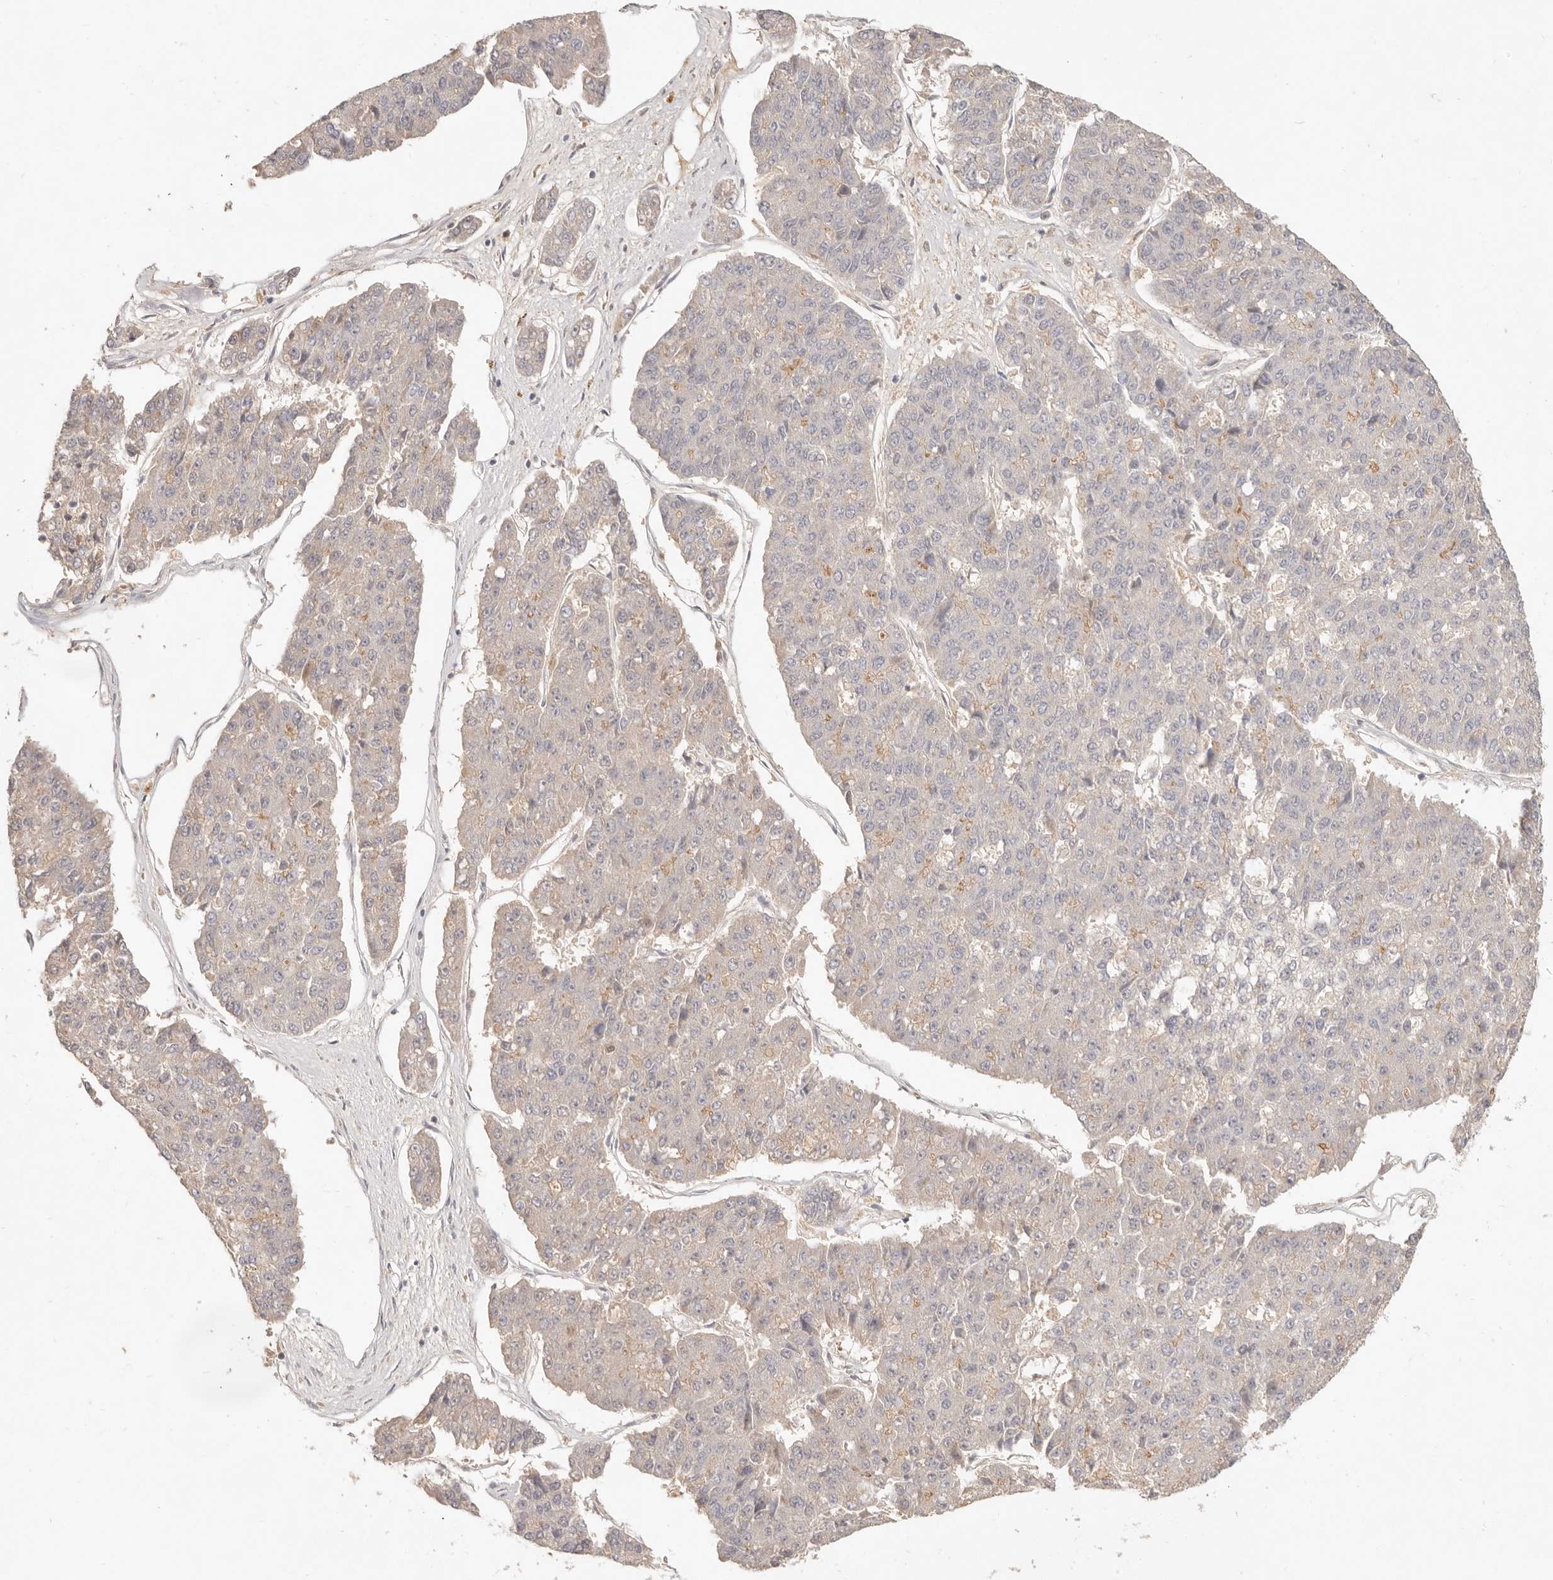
{"staining": {"intensity": "negative", "quantity": "none", "location": "none"}, "tissue": "pancreatic cancer", "cell_type": "Tumor cells", "image_type": "cancer", "snomed": [{"axis": "morphology", "description": "Adenocarcinoma, NOS"}, {"axis": "topography", "description": "Pancreas"}], "caption": "The photomicrograph shows no staining of tumor cells in pancreatic cancer.", "gene": "NECAP2", "patient": {"sex": "male", "age": 50}}